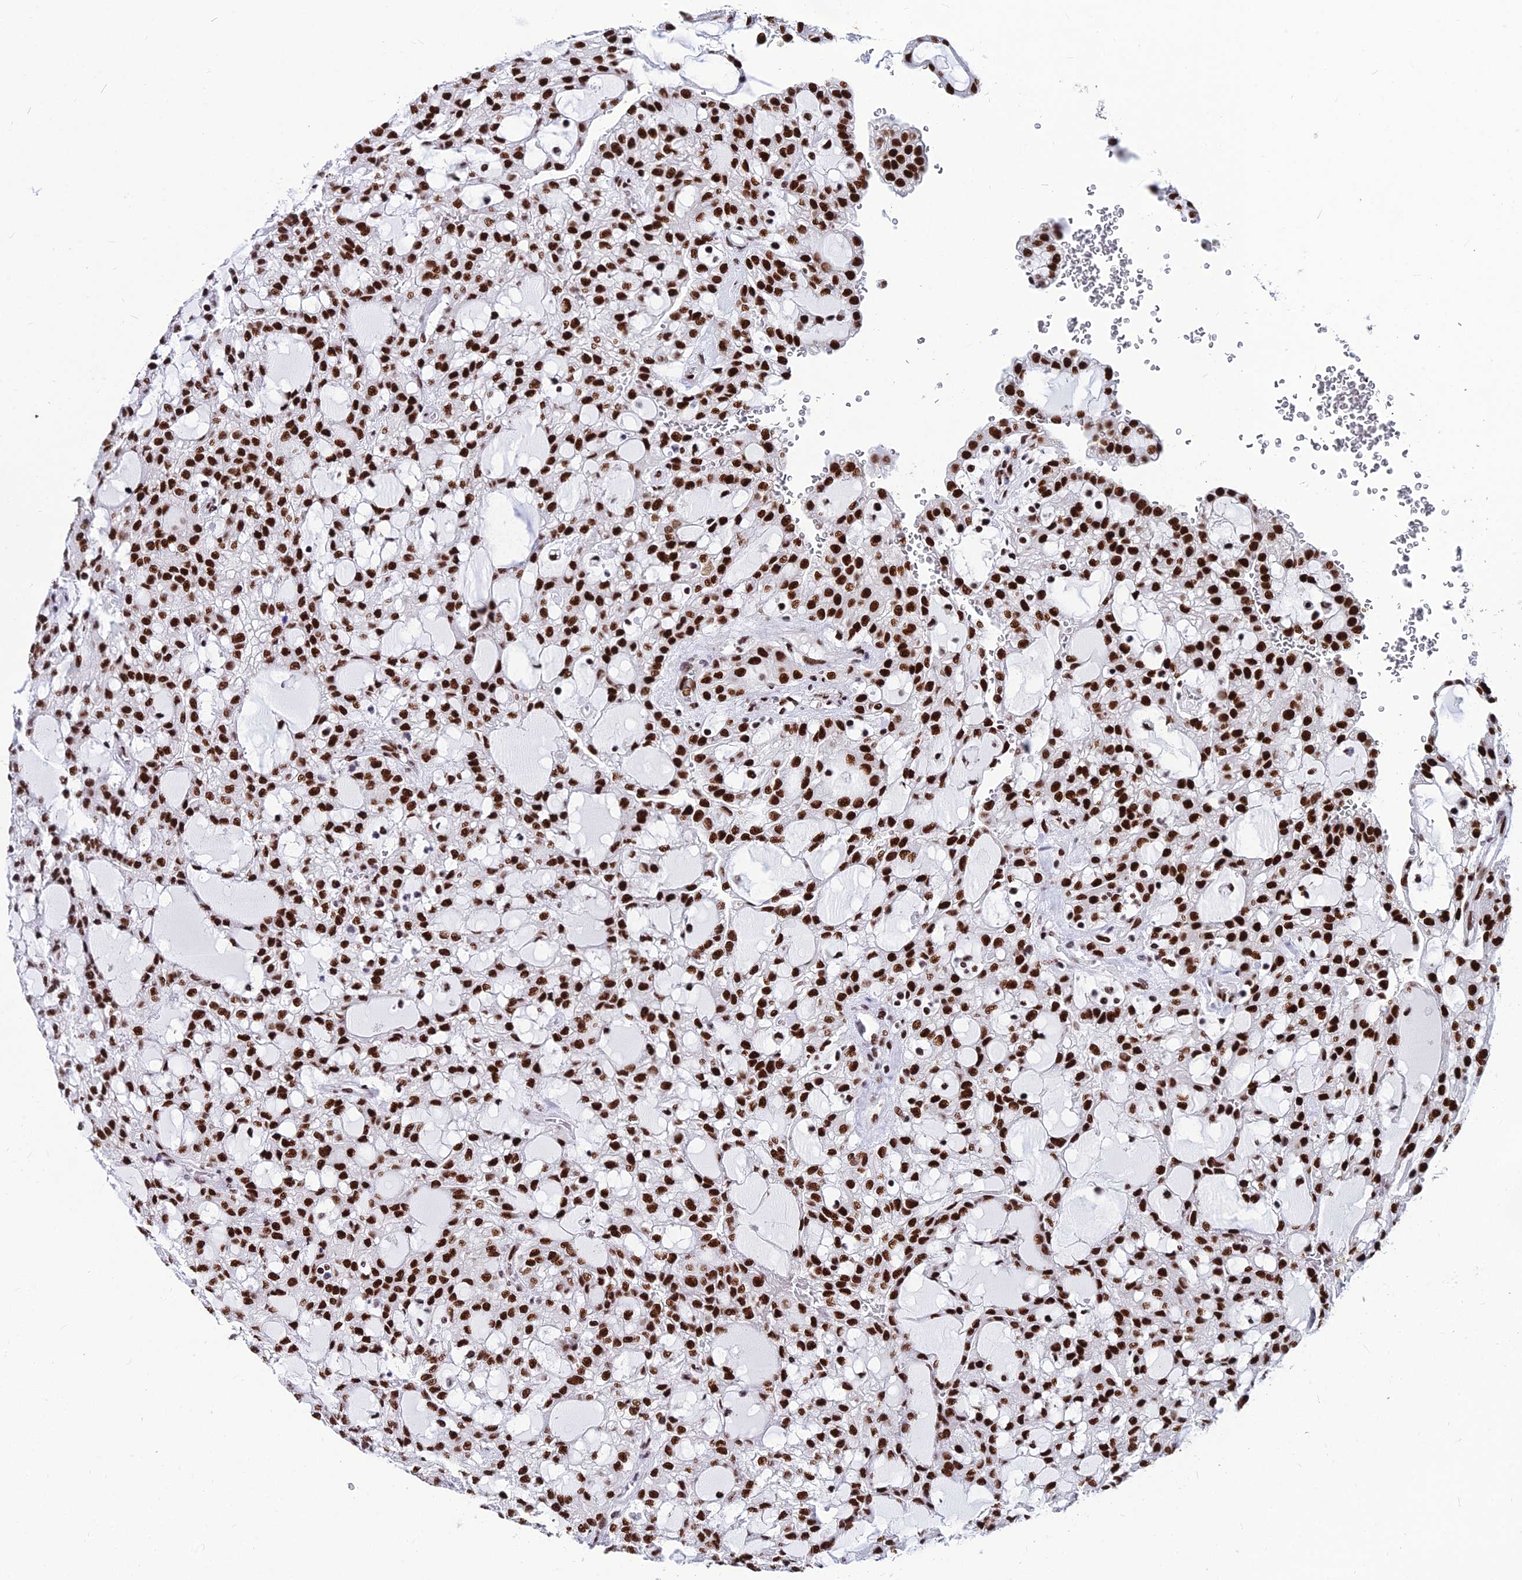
{"staining": {"intensity": "strong", "quantity": ">75%", "location": "nuclear"}, "tissue": "renal cancer", "cell_type": "Tumor cells", "image_type": "cancer", "snomed": [{"axis": "morphology", "description": "Adenocarcinoma, NOS"}, {"axis": "topography", "description": "Kidney"}], "caption": "DAB immunohistochemical staining of renal adenocarcinoma reveals strong nuclear protein staining in approximately >75% of tumor cells.", "gene": "HNRNPH1", "patient": {"sex": "male", "age": 63}}